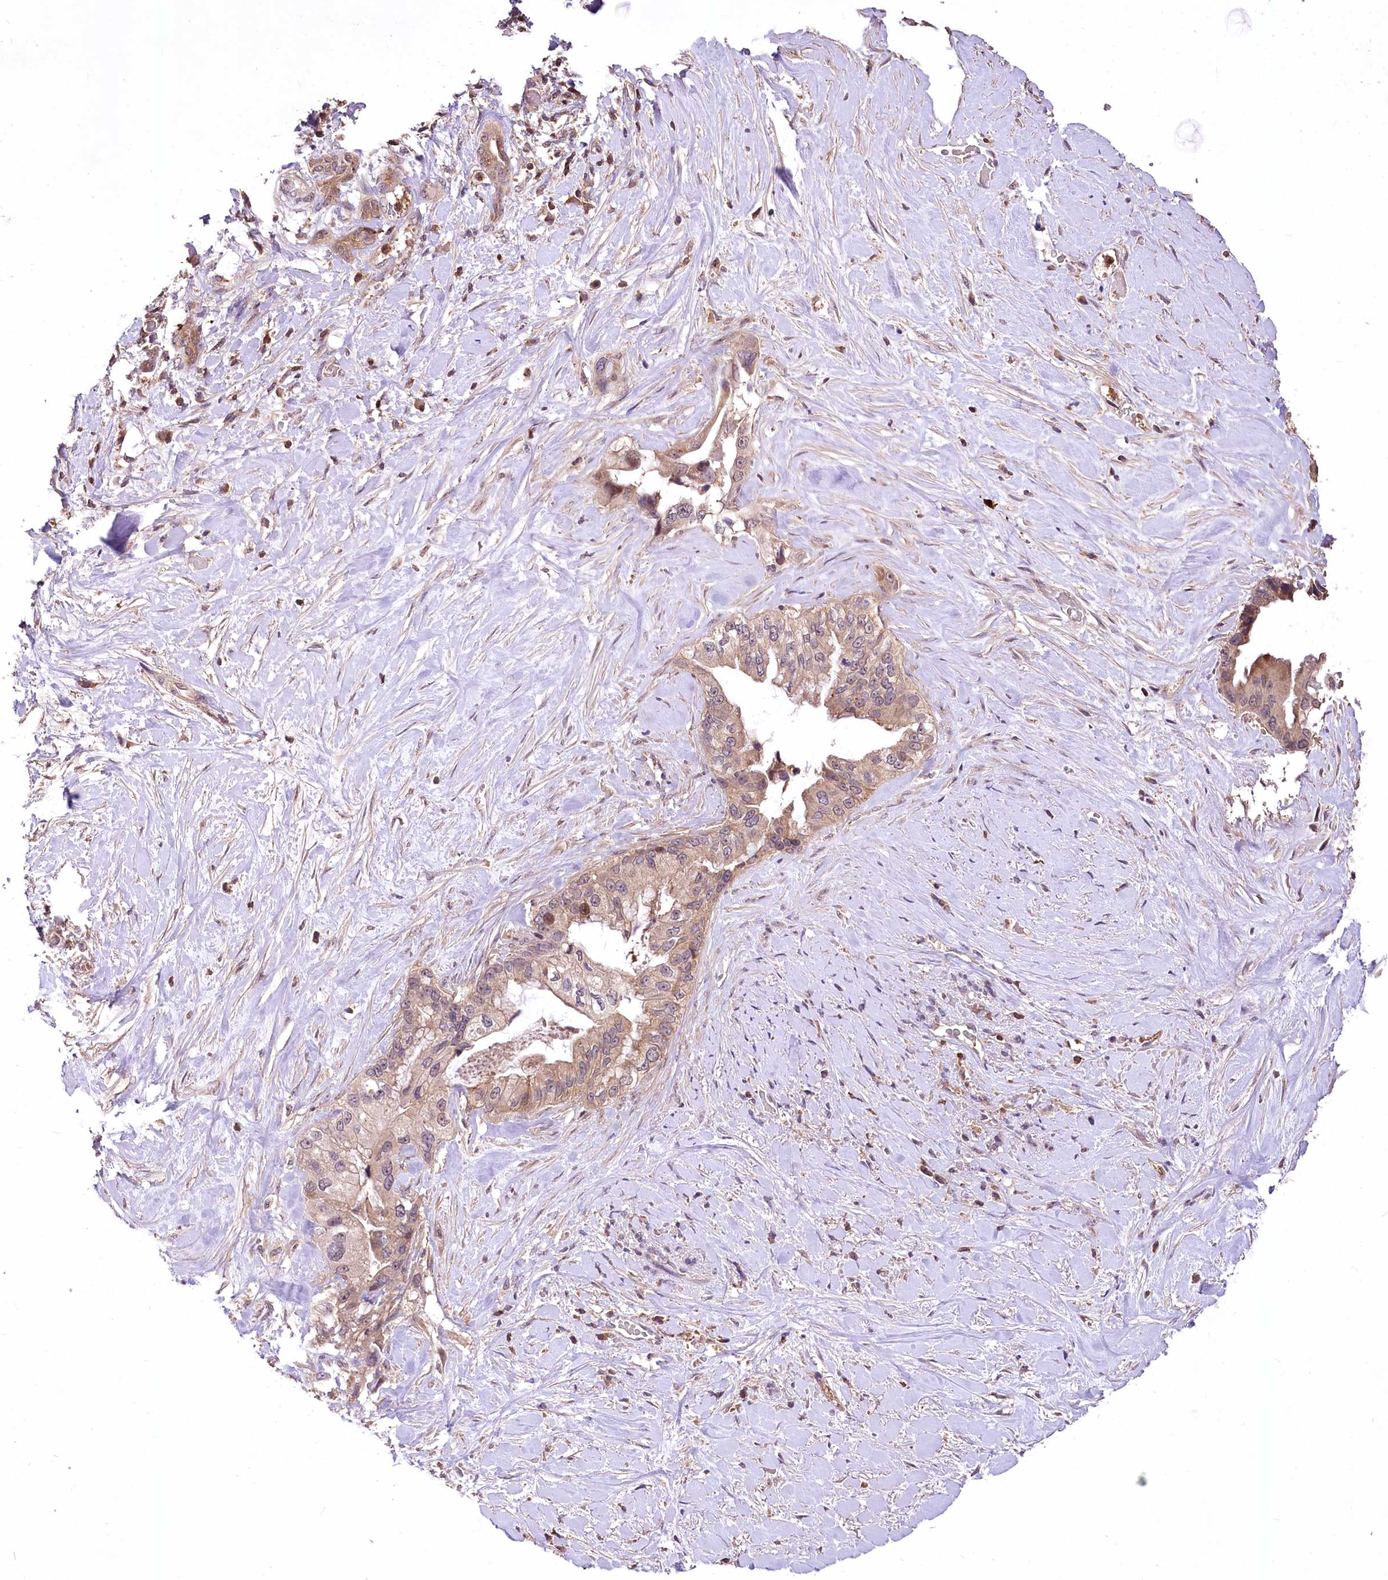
{"staining": {"intensity": "weak", "quantity": "25%-75%", "location": "cytoplasmic/membranous,nuclear"}, "tissue": "pancreatic cancer", "cell_type": "Tumor cells", "image_type": "cancer", "snomed": [{"axis": "morphology", "description": "Inflammation, NOS"}, {"axis": "morphology", "description": "Adenocarcinoma, NOS"}, {"axis": "topography", "description": "Pancreas"}], "caption": "Pancreatic cancer stained with DAB (3,3'-diaminobenzidine) immunohistochemistry (IHC) demonstrates low levels of weak cytoplasmic/membranous and nuclear positivity in approximately 25%-75% of tumor cells. The staining was performed using DAB to visualize the protein expression in brown, while the nuclei were stained in blue with hematoxylin (Magnification: 20x).", "gene": "SERGEF", "patient": {"sex": "female", "age": 56}}